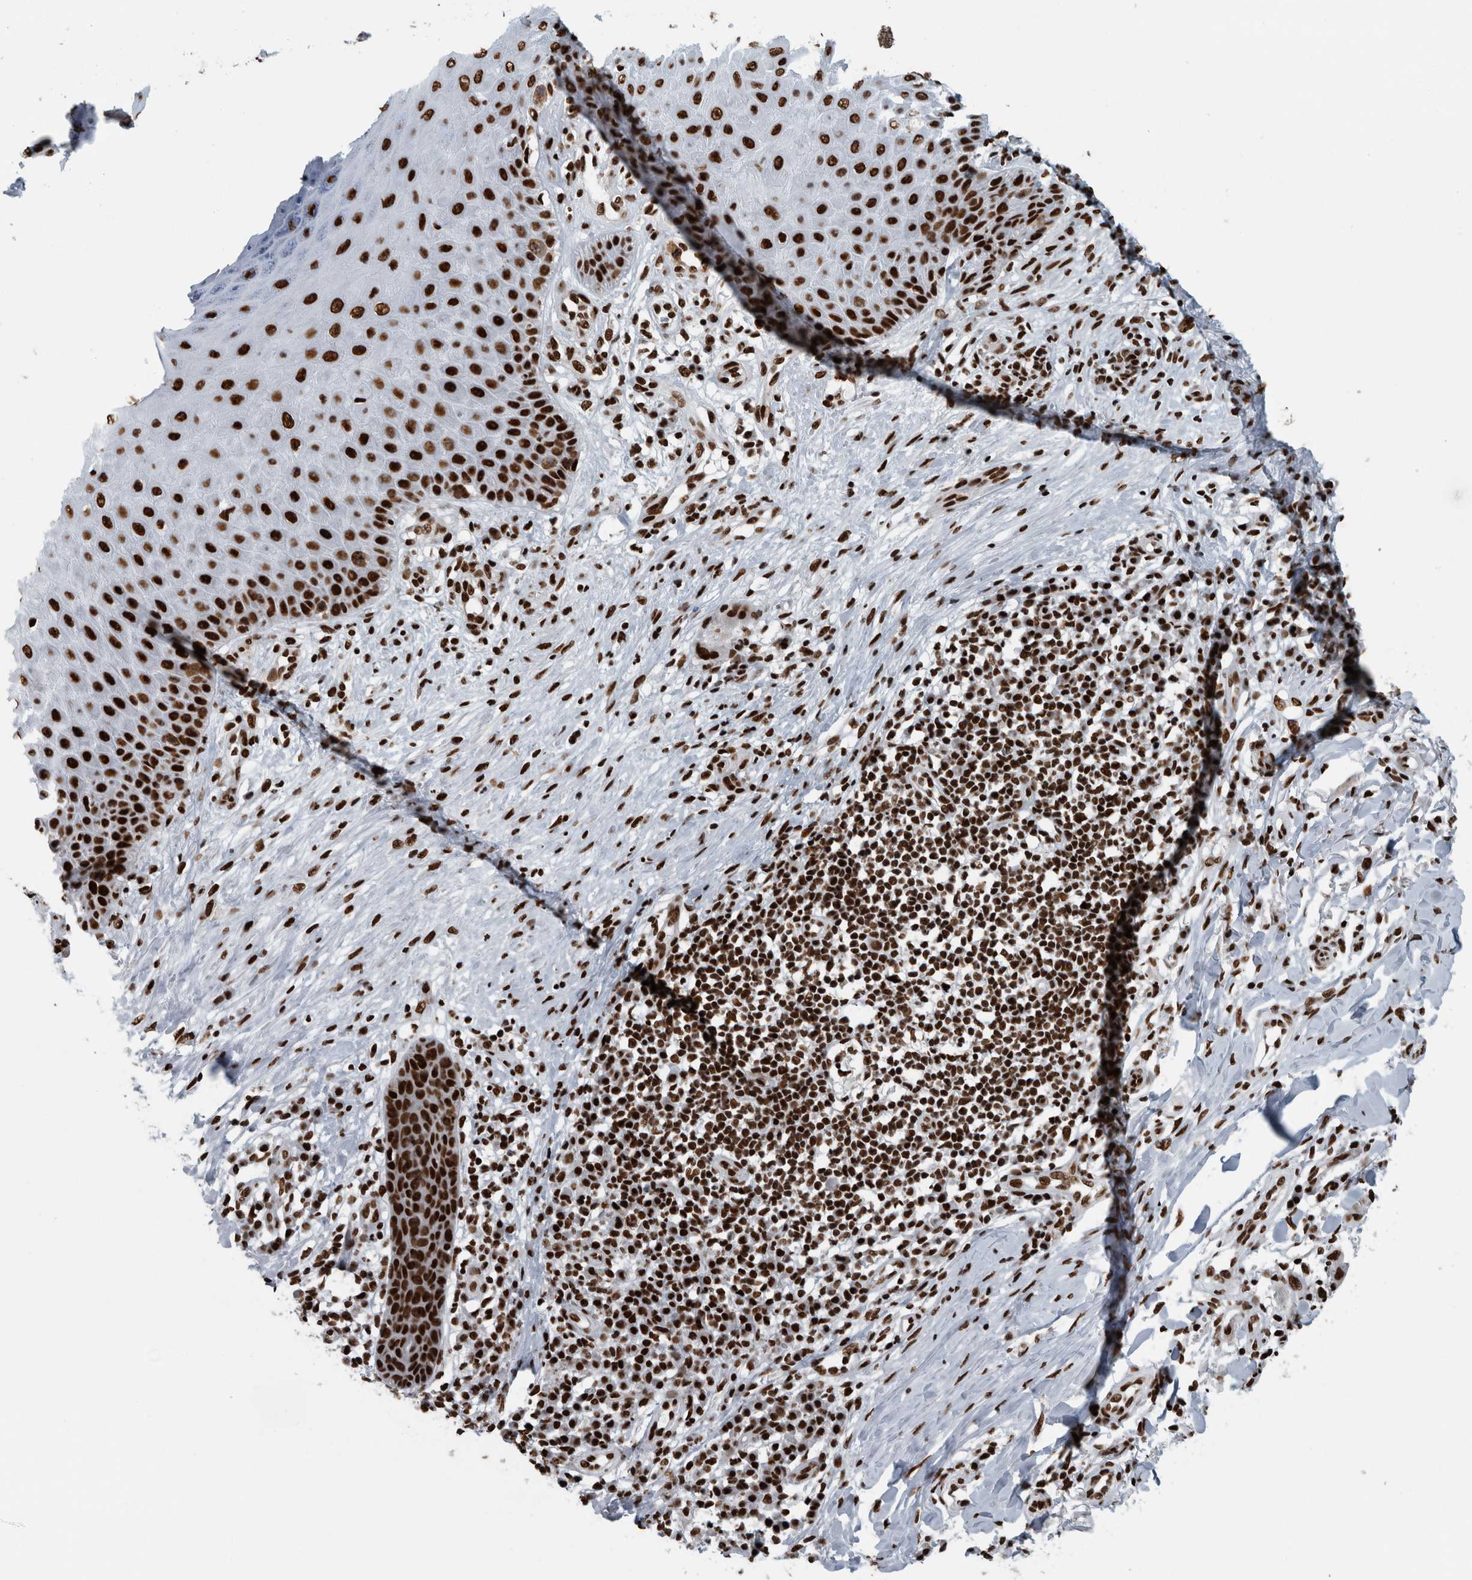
{"staining": {"intensity": "strong", "quantity": ">75%", "location": "nuclear"}, "tissue": "skin cancer", "cell_type": "Tumor cells", "image_type": "cancer", "snomed": [{"axis": "morphology", "description": "Normal tissue, NOS"}, {"axis": "morphology", "description": "Basal cell carcinoma"}, {"axis": "topography", "description": "Skin"}], "caption": "The immunohistochemical stain labels strong nuclear expression in tumor cells of skin basal cell carcinoma tissue.", "gene": "DNMT3A", "patient": {"sex": "male", "age": 67}}